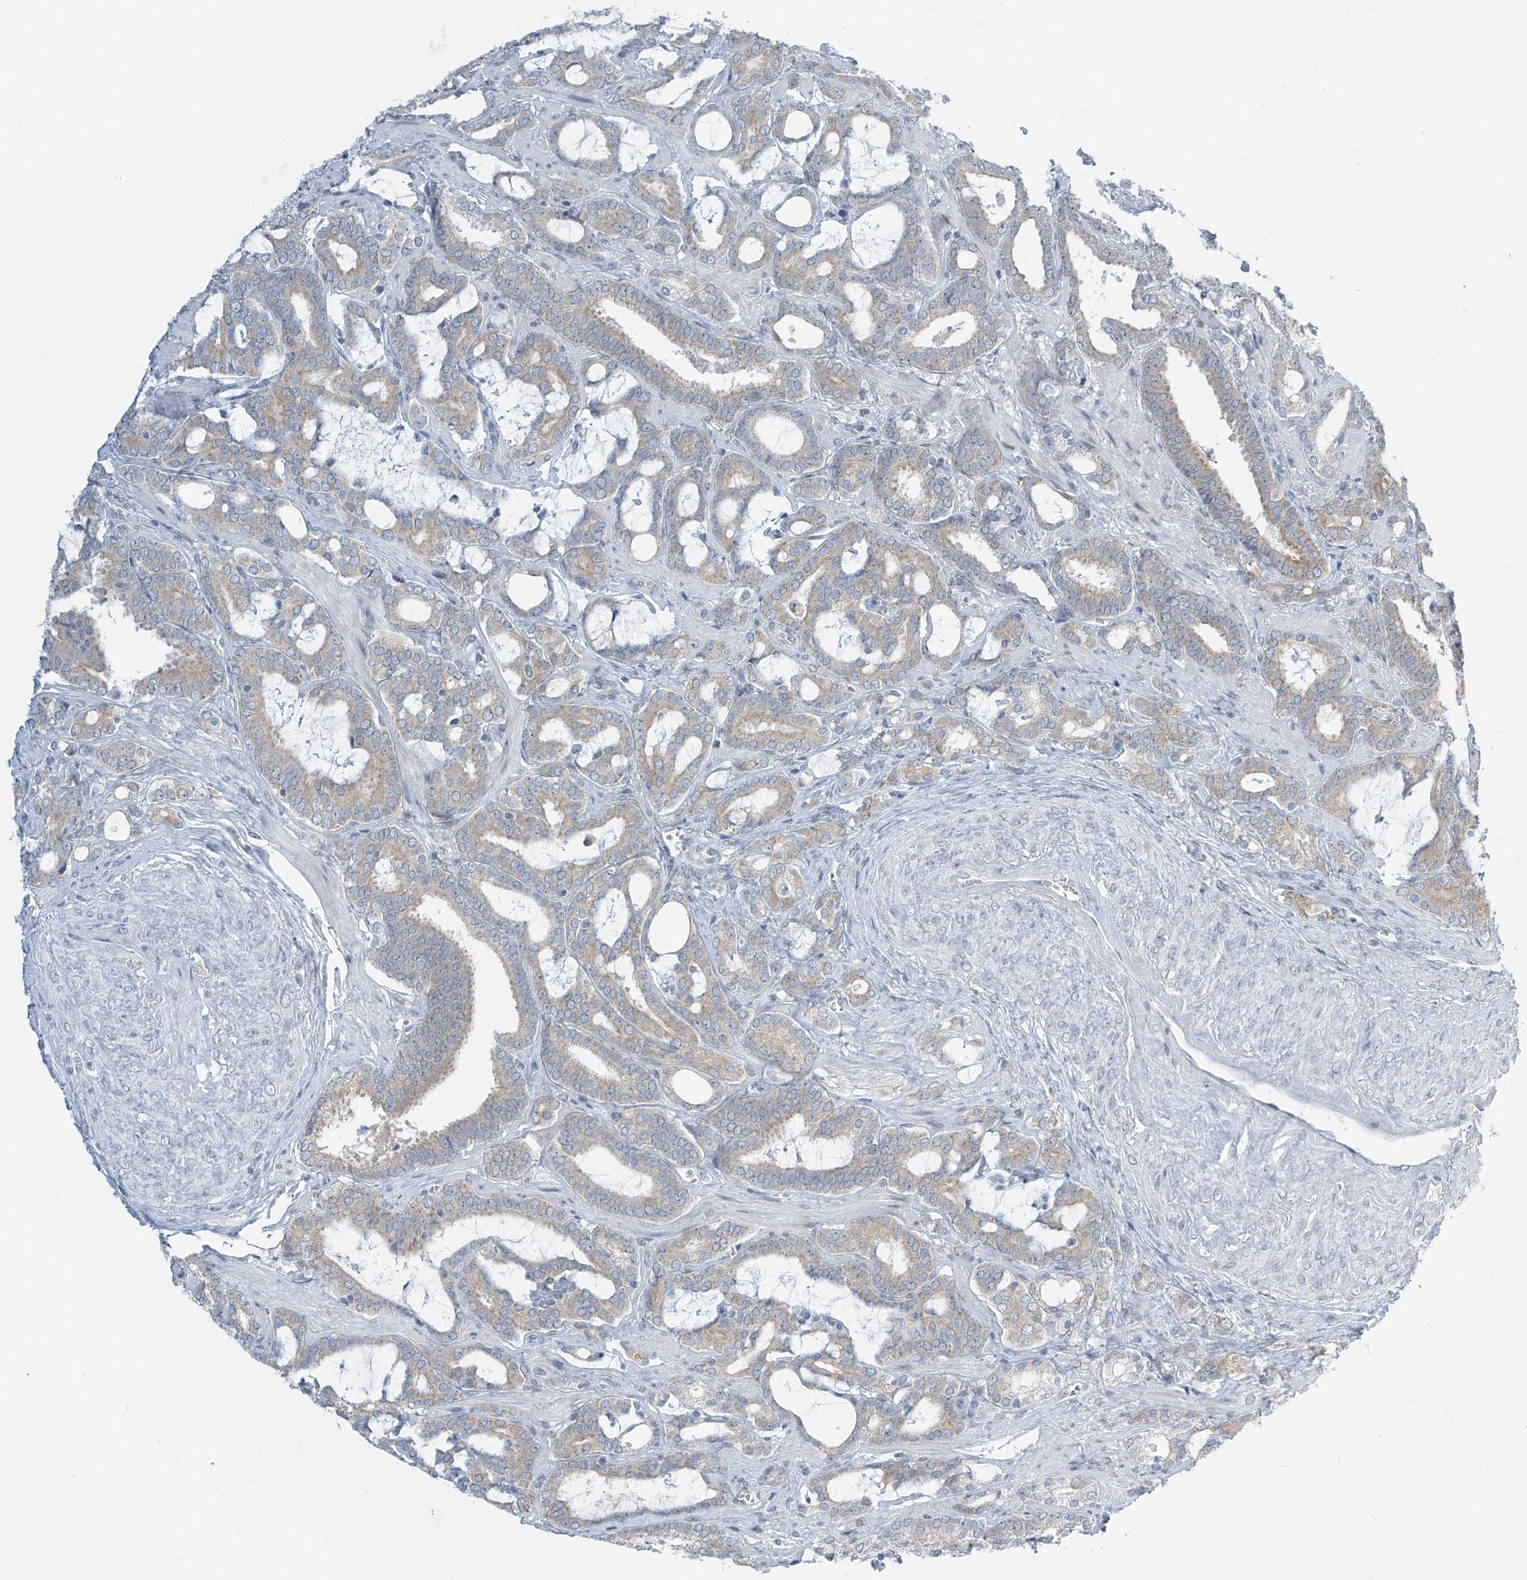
{"staining": {"intensity": "weak", "quantity": "25%-75%", "location": "cytoplasmic/membranous"}, "tissue": "prostate cancer", "cell_type": "Tumor cells", "image_type": "cancer", "snomed": [{"axis": "morphology", "description": "Adenocarcinoma, High grade"}, {"axis": "topography", "description": "Prostate and seminal vesicle, NOS"}], "caption": "Tumor cells exhibit low levels of weak cytoplasmic/membranous positivity in approximately 25%-75% of cells in prostate cancer (adenocarcinoma (high-grade)). (brown staining indicates protein expression, while blue staining denotes nuclei).", "gene": "APLF", "patient": {"sex": "male", "age": 67}}